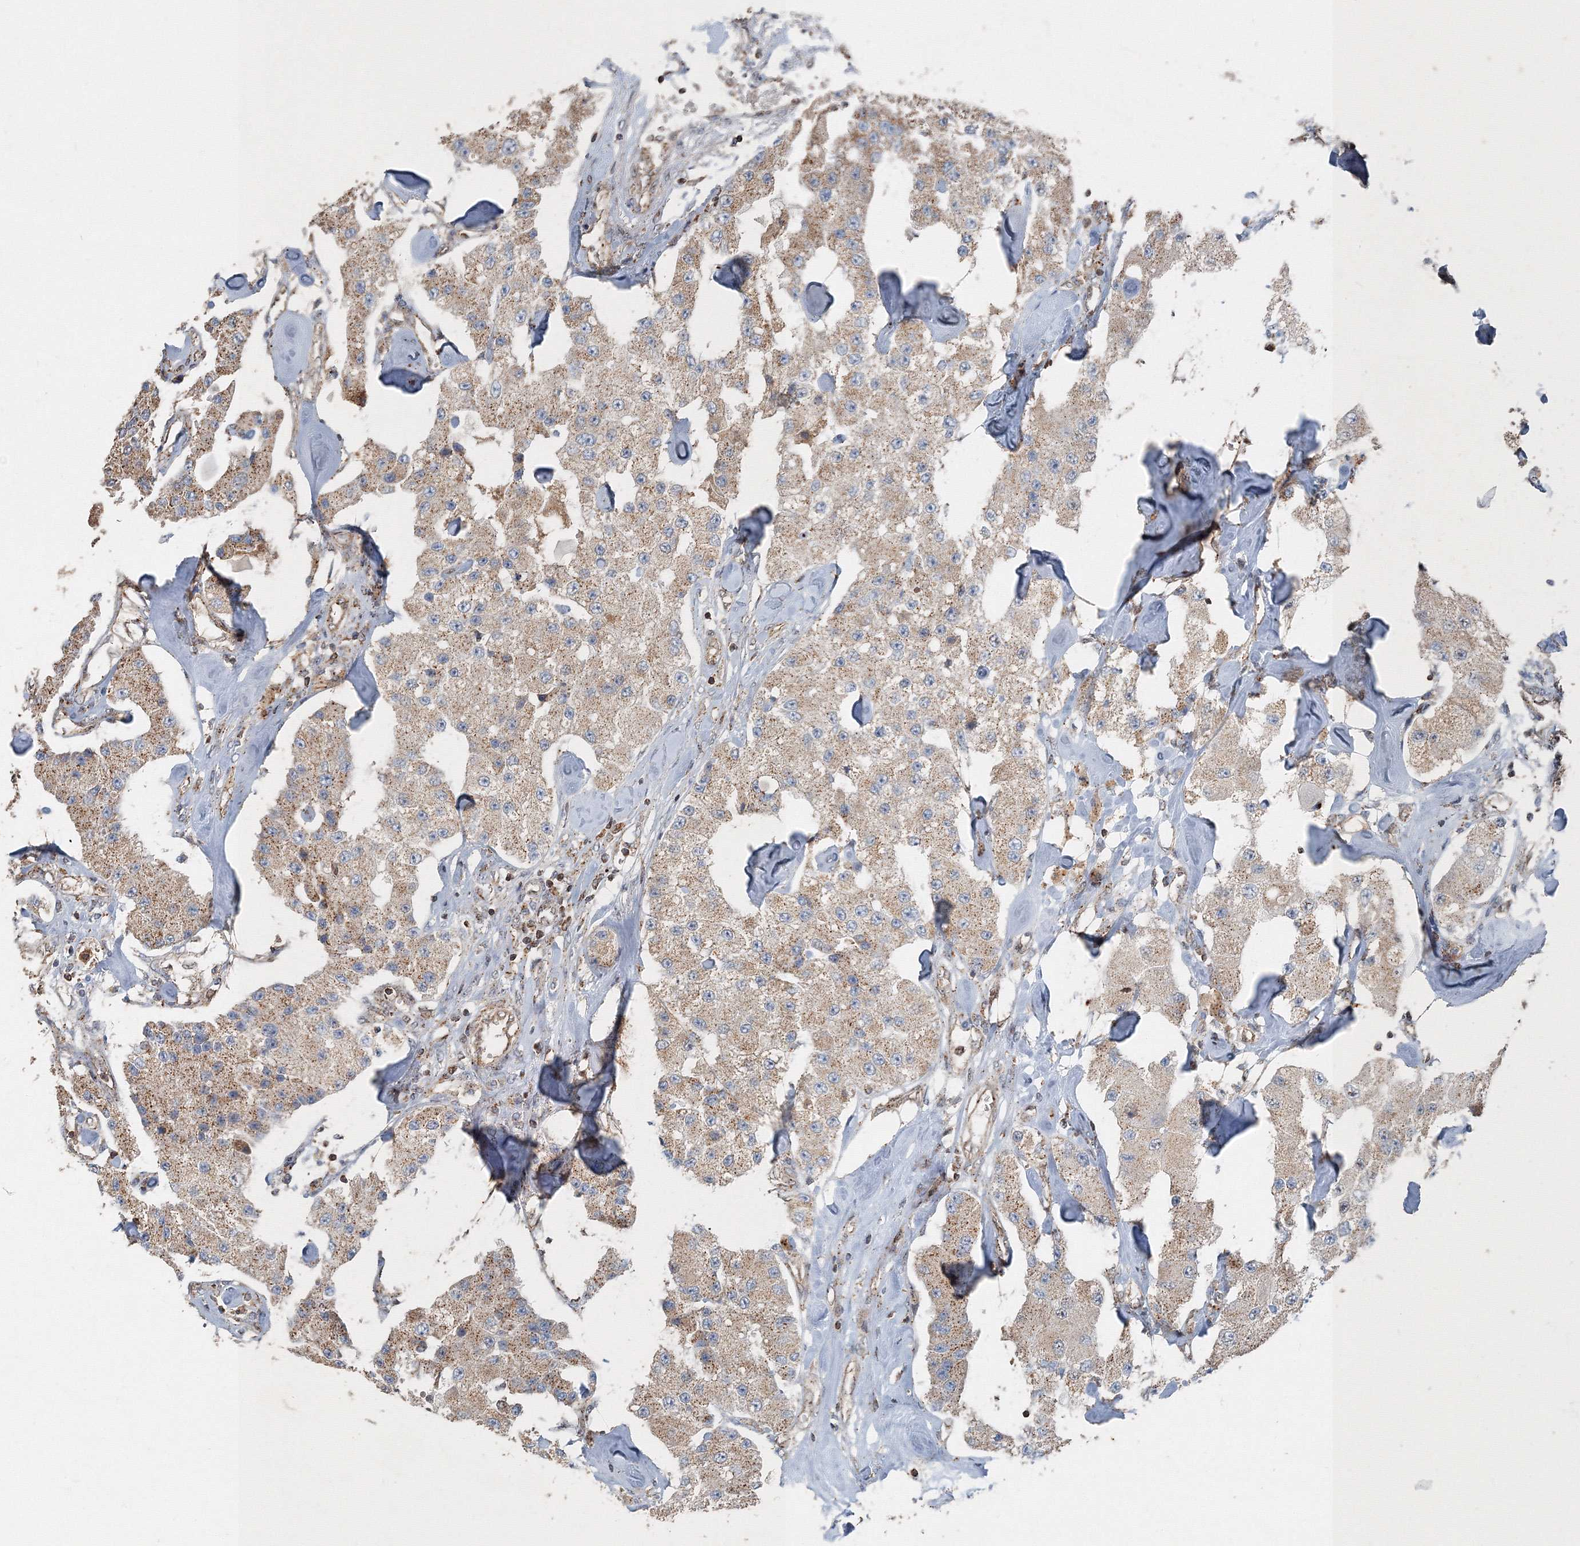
{"staining": {"intensity": "moderate", "quantity": ">75%", "location": "cytoplasmic/membranous"}, "tissue": "carcinoid", "cell_type": "Tumor cells", "image_type": "cancer", "snomed": [{"axis": "morphology", "description": "Carcinoid, malignant, NOS"}, {"axis": "topography", "description": "Pancreas"}], "caption": "An image showing moderate cytoplasmic/membranous expression in approximately >75% of tumor cells in carcinoid, as visualized by brown immunohistochemical staining.", "gene": "AASDH", "patient": {"sex": "male", "age": 41}}